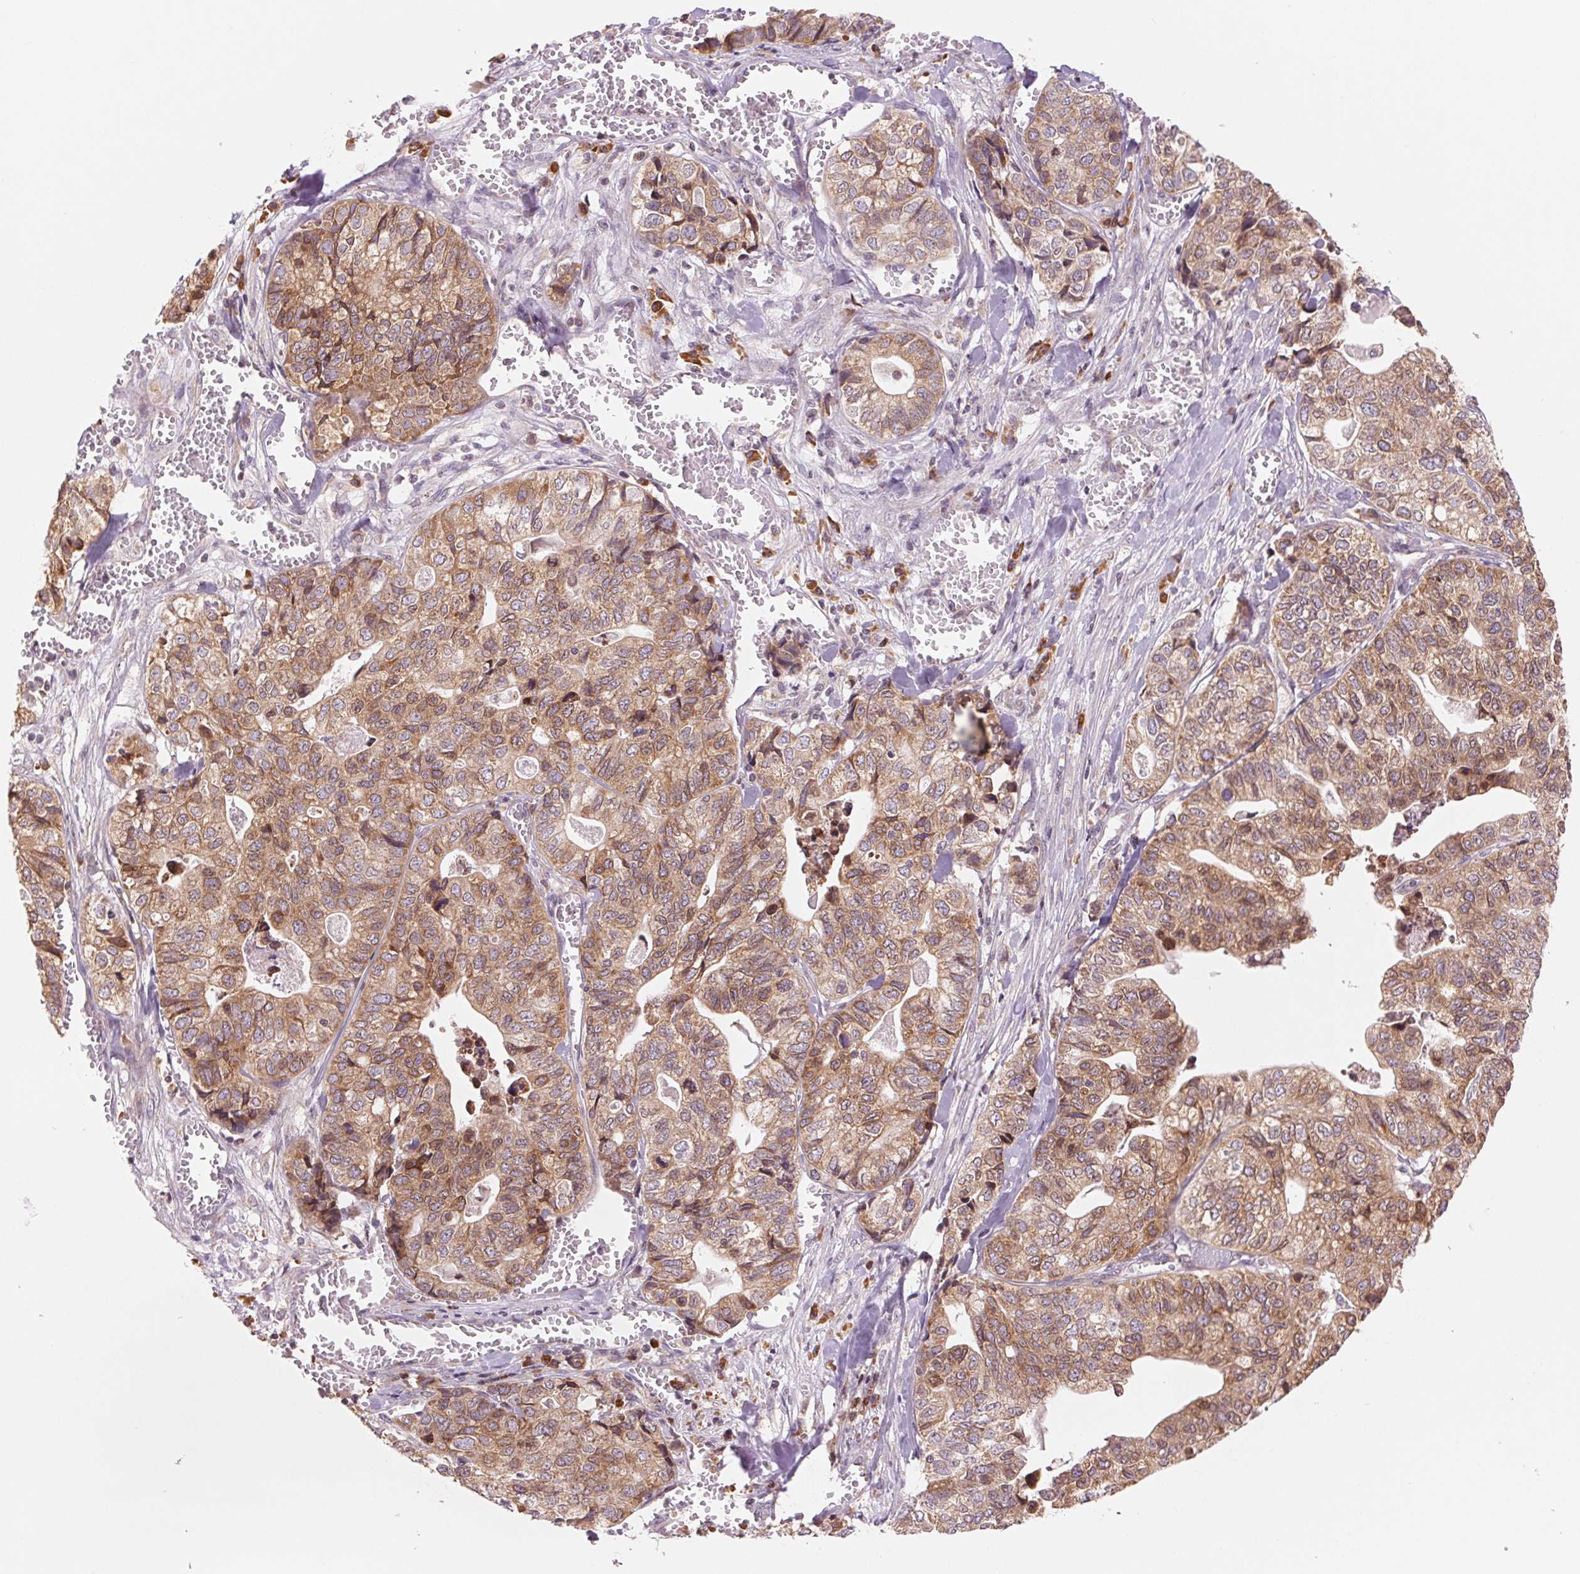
{"staining": {"intensity": "moderate", "quantity": ">75%", "location": "cytoplasmic/membranous"}, "tissue": "stomach cancer", "cell_type": "Tumor cells", "image_type": "cancer", "snomed": [{"axis": "morphology", "description": "Adenocarcinoma, NOS"}, {"axis": "topography", "description": "Stomach, upper"}], "caption": "DAB immunohistochemical staining of human adenocarcinoma (stomach) exhibits moderate cytoplasmic/membranous protein expression in about >75% of tumor cells.", "gene": "TECR", "patient": {"sex": "female", "age": 67}}